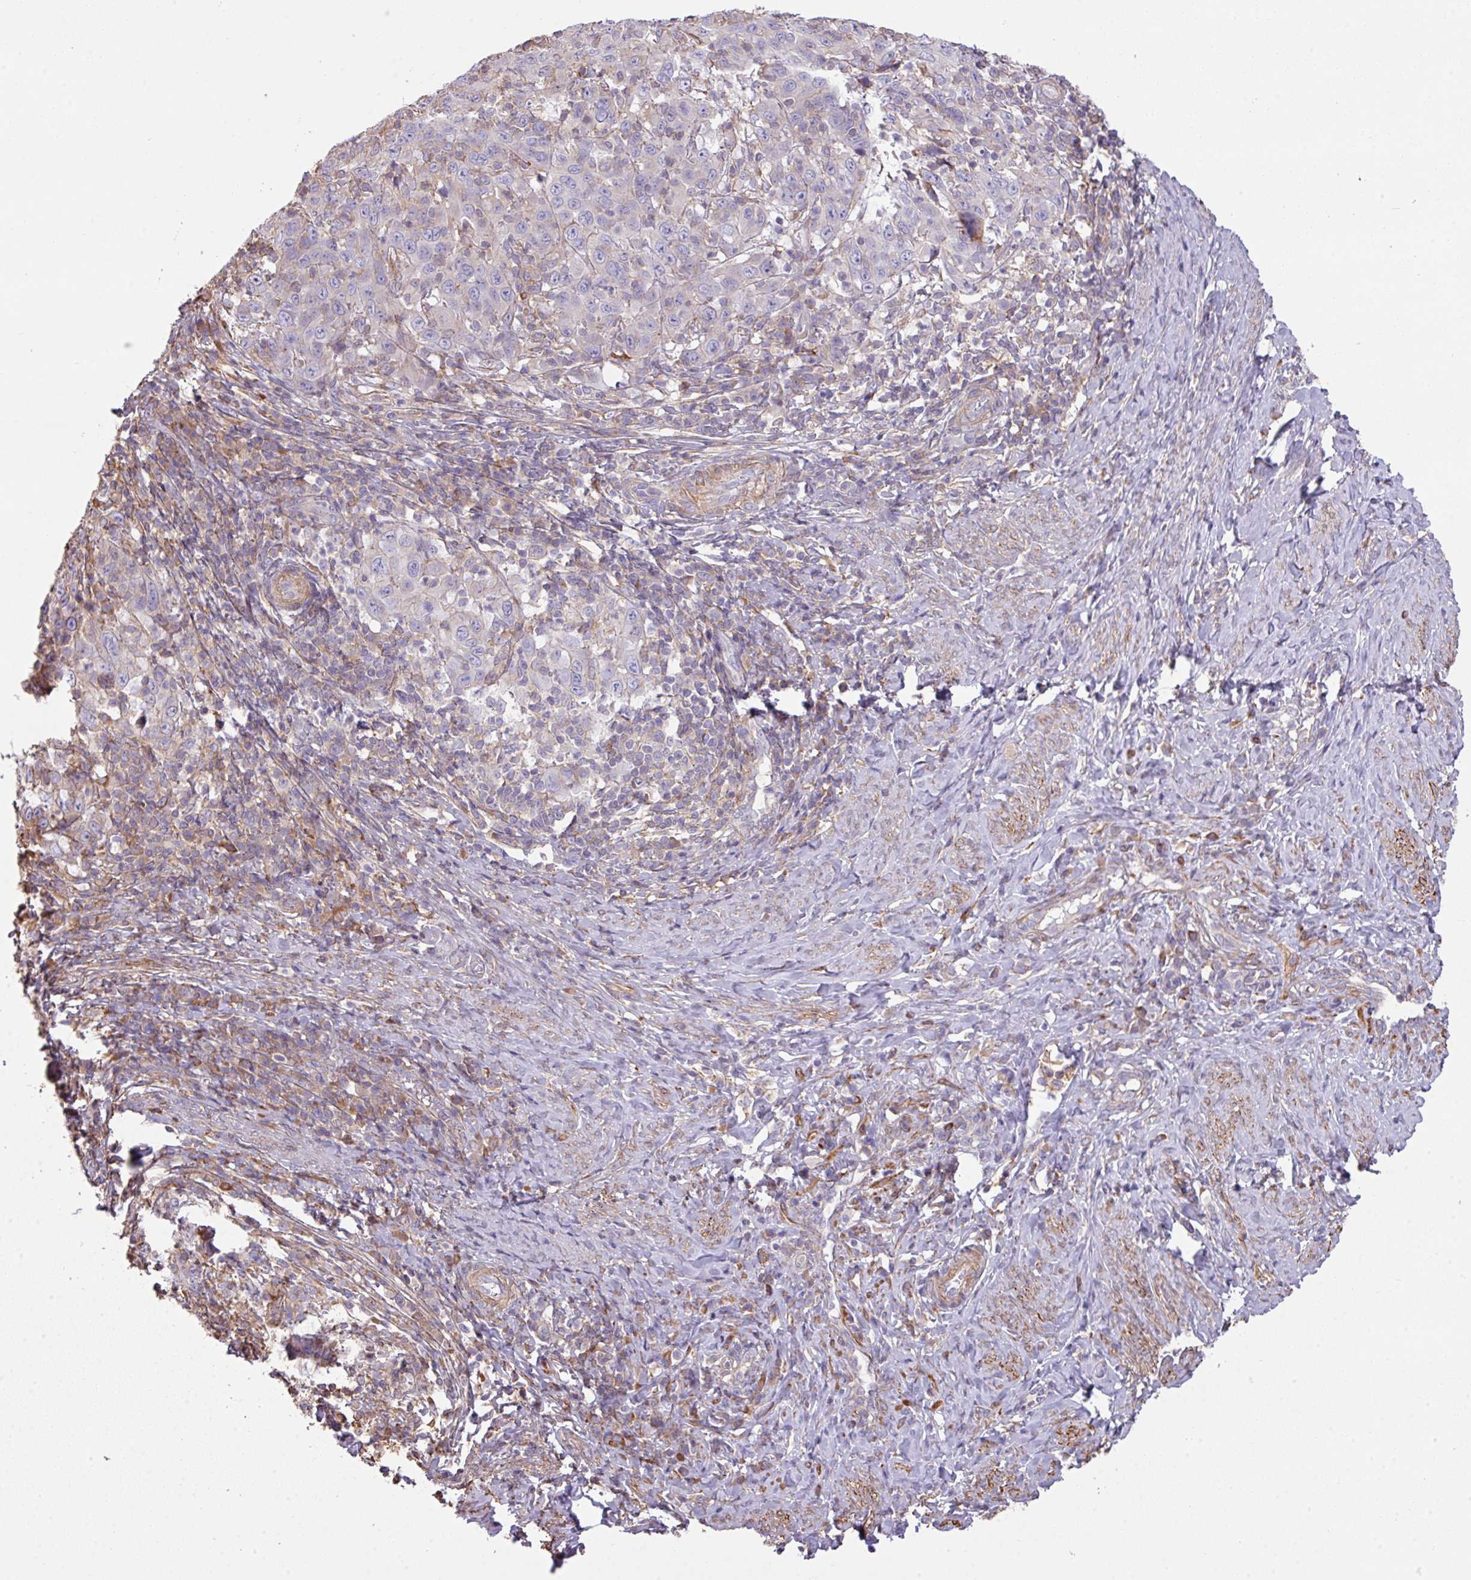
{"staining": {"intensity": "negative", "quantity": "none", "location": "none"}, "tissue": "cervical cancer", "cell_type": "Tumor cells", "image_type": "cancer", "snomed": [{"axis": "morphology", "description": "Squamous cell carcinoma, NOS"}, {"axis": "topography", "description": "Cervix"}], "caption": "An IHC histopathology image of cervical cancer (squamous cell carcinoma) is shown. There is no staining in tumor cells of cervical cancer (squamous cell carcinoma).", "gene": "LRRC41", "patient": {"sex": "female", "age": 46}}